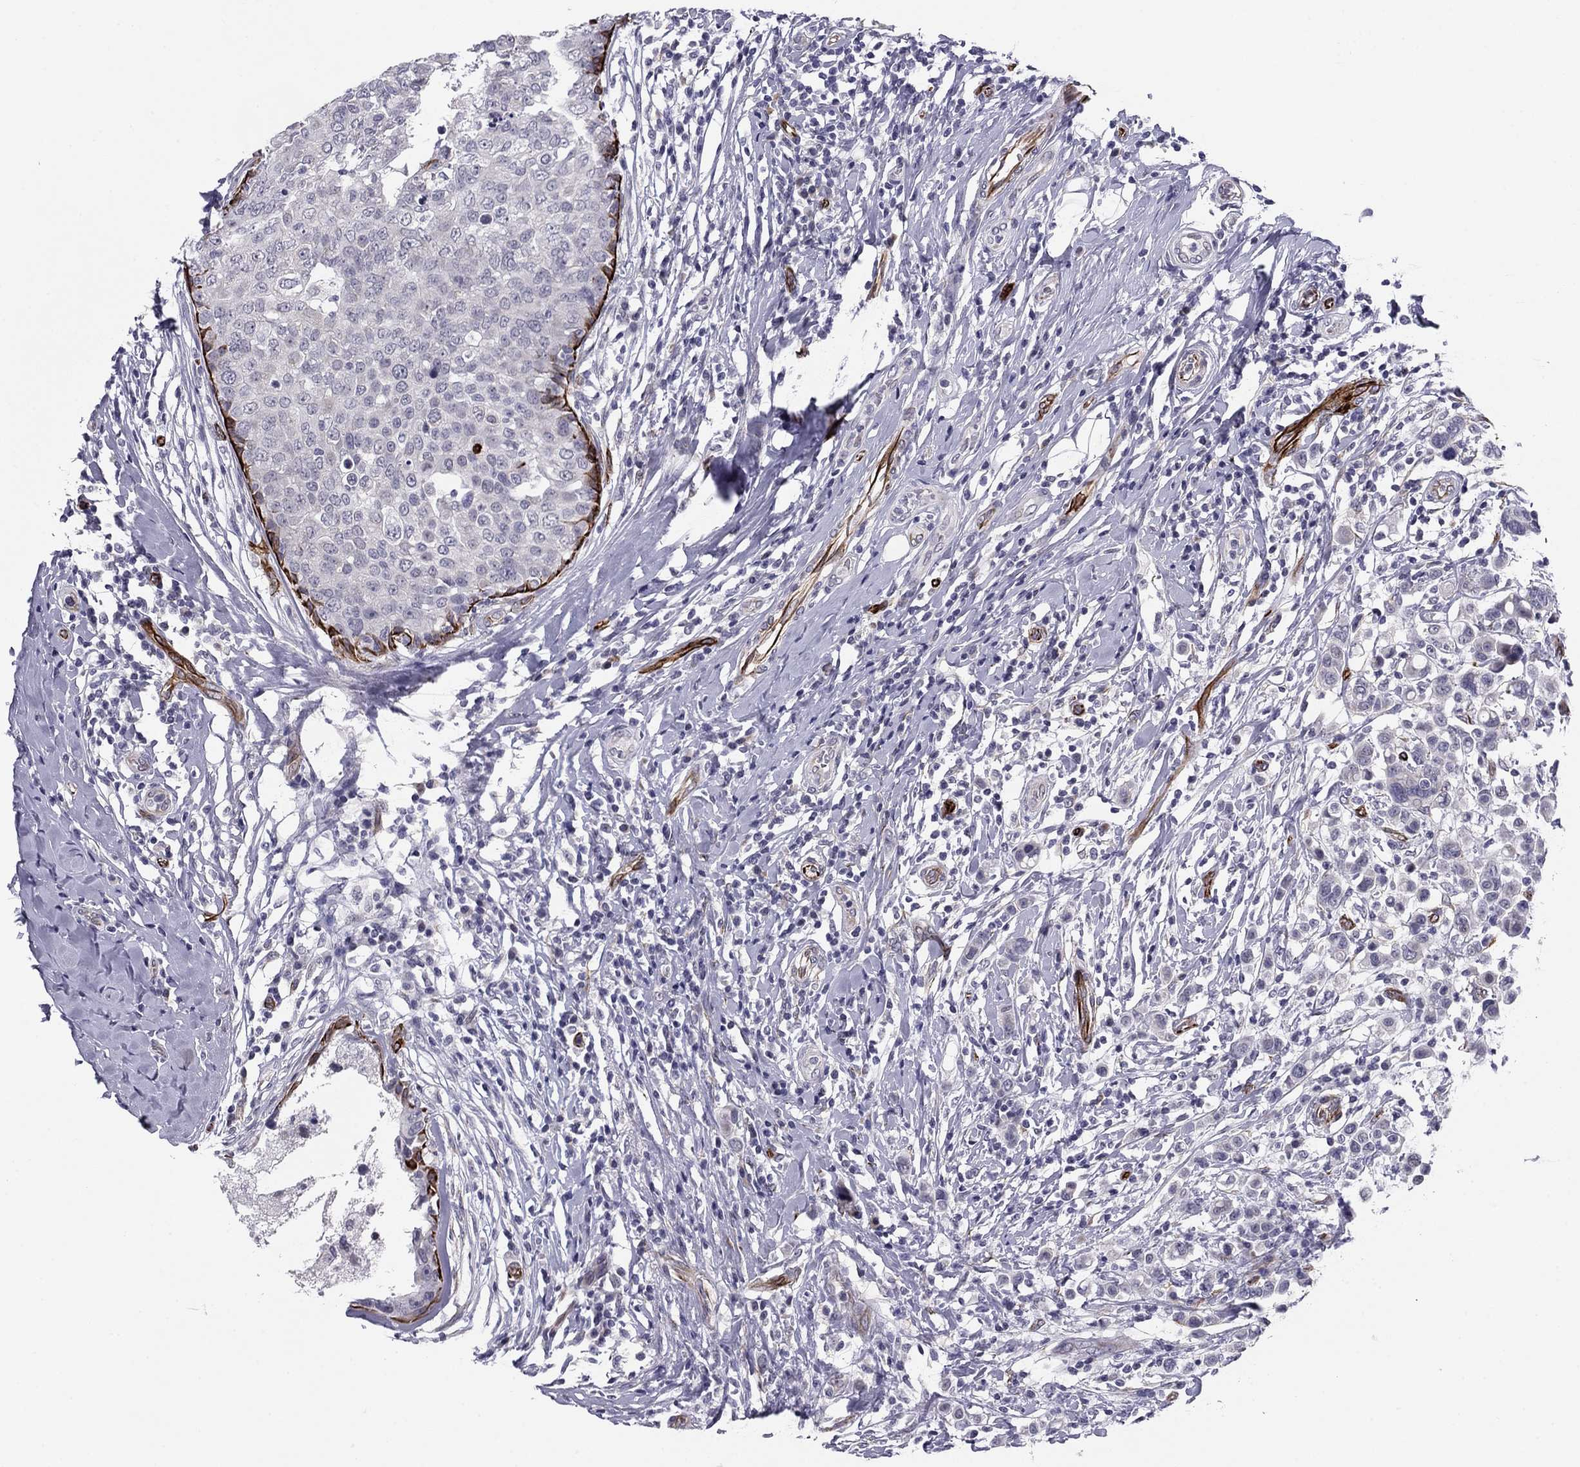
{"staining": {"intensity": "moderate", "quantity": "<25%", "location": "cytoplasmic/membranous"}, "tissue": "breast cancer", "cell_type": "Tumor cells", "image_type": "cancer", "snomed": [{"axis": "morphology", "description": "Duct carcinoma"}, {"axis": "topography", "description": "Breast"}], "caption": "Immunohistochemistry (IHC) of human breast cancer (intraductal carcinoma) exhibits low levels of moderate cytoplasmic/membranous staining in approximately <25% of tumor cells.", "gene": "ANKS4B", "patient": {"sex": "female", "age": 27}}